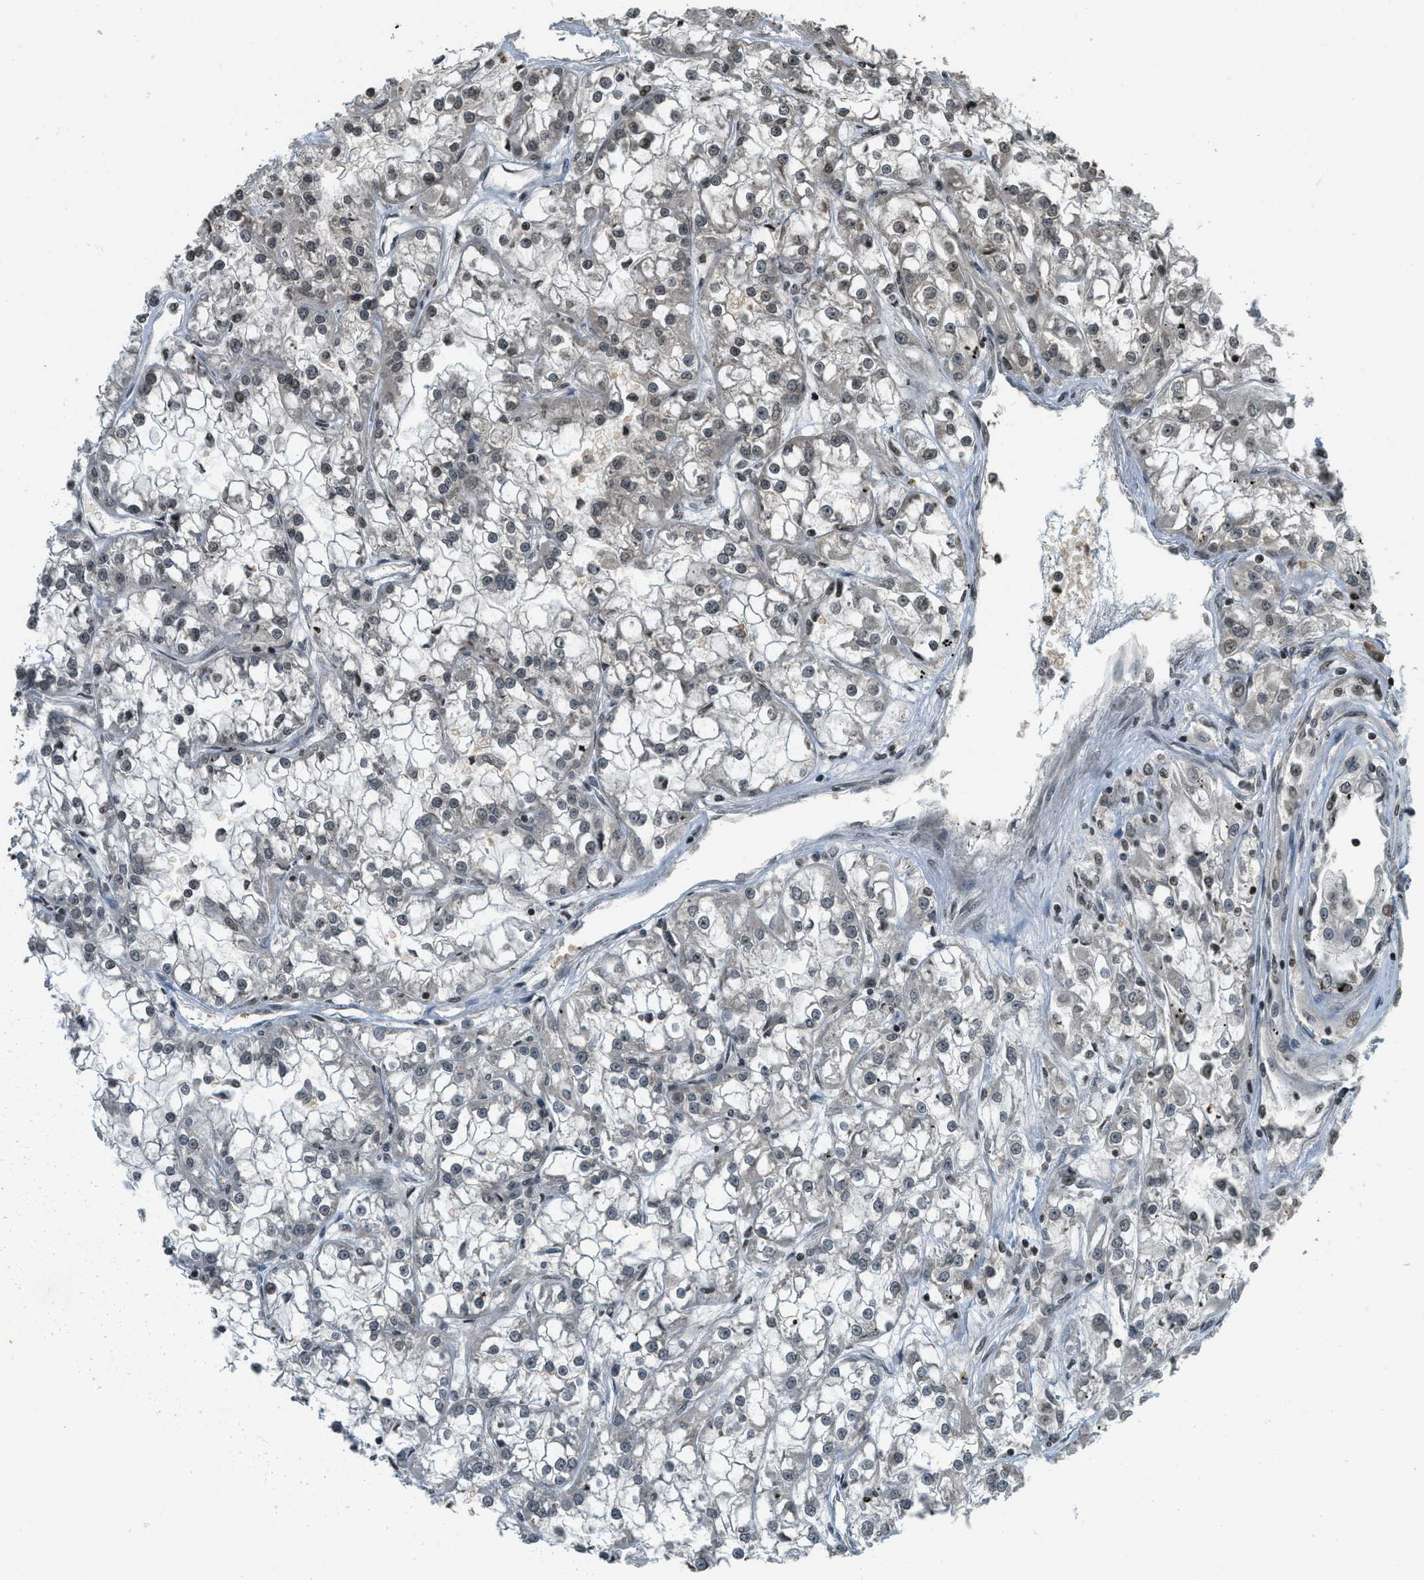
{"staining": {"intensity": "moderate", "quantity": "<25%", "location": "nuclear"}, "tissue": "renal cancer", "cell_type": "Tumor cells", "image_type": "cancer", "snomed": [{"axis": "morphology", "description": "Adenocarcinoma, NOS"}, {"axis": "topography", "description": "Kidney"}], "caption": "Tumor cells demonstrate low levels of moderate nuclear staining in approximately <25% of cells in human renal cancer (adenocarcinoma).", "gene": "SIAH1", "patient": {"sex": "female", "age": 52}}